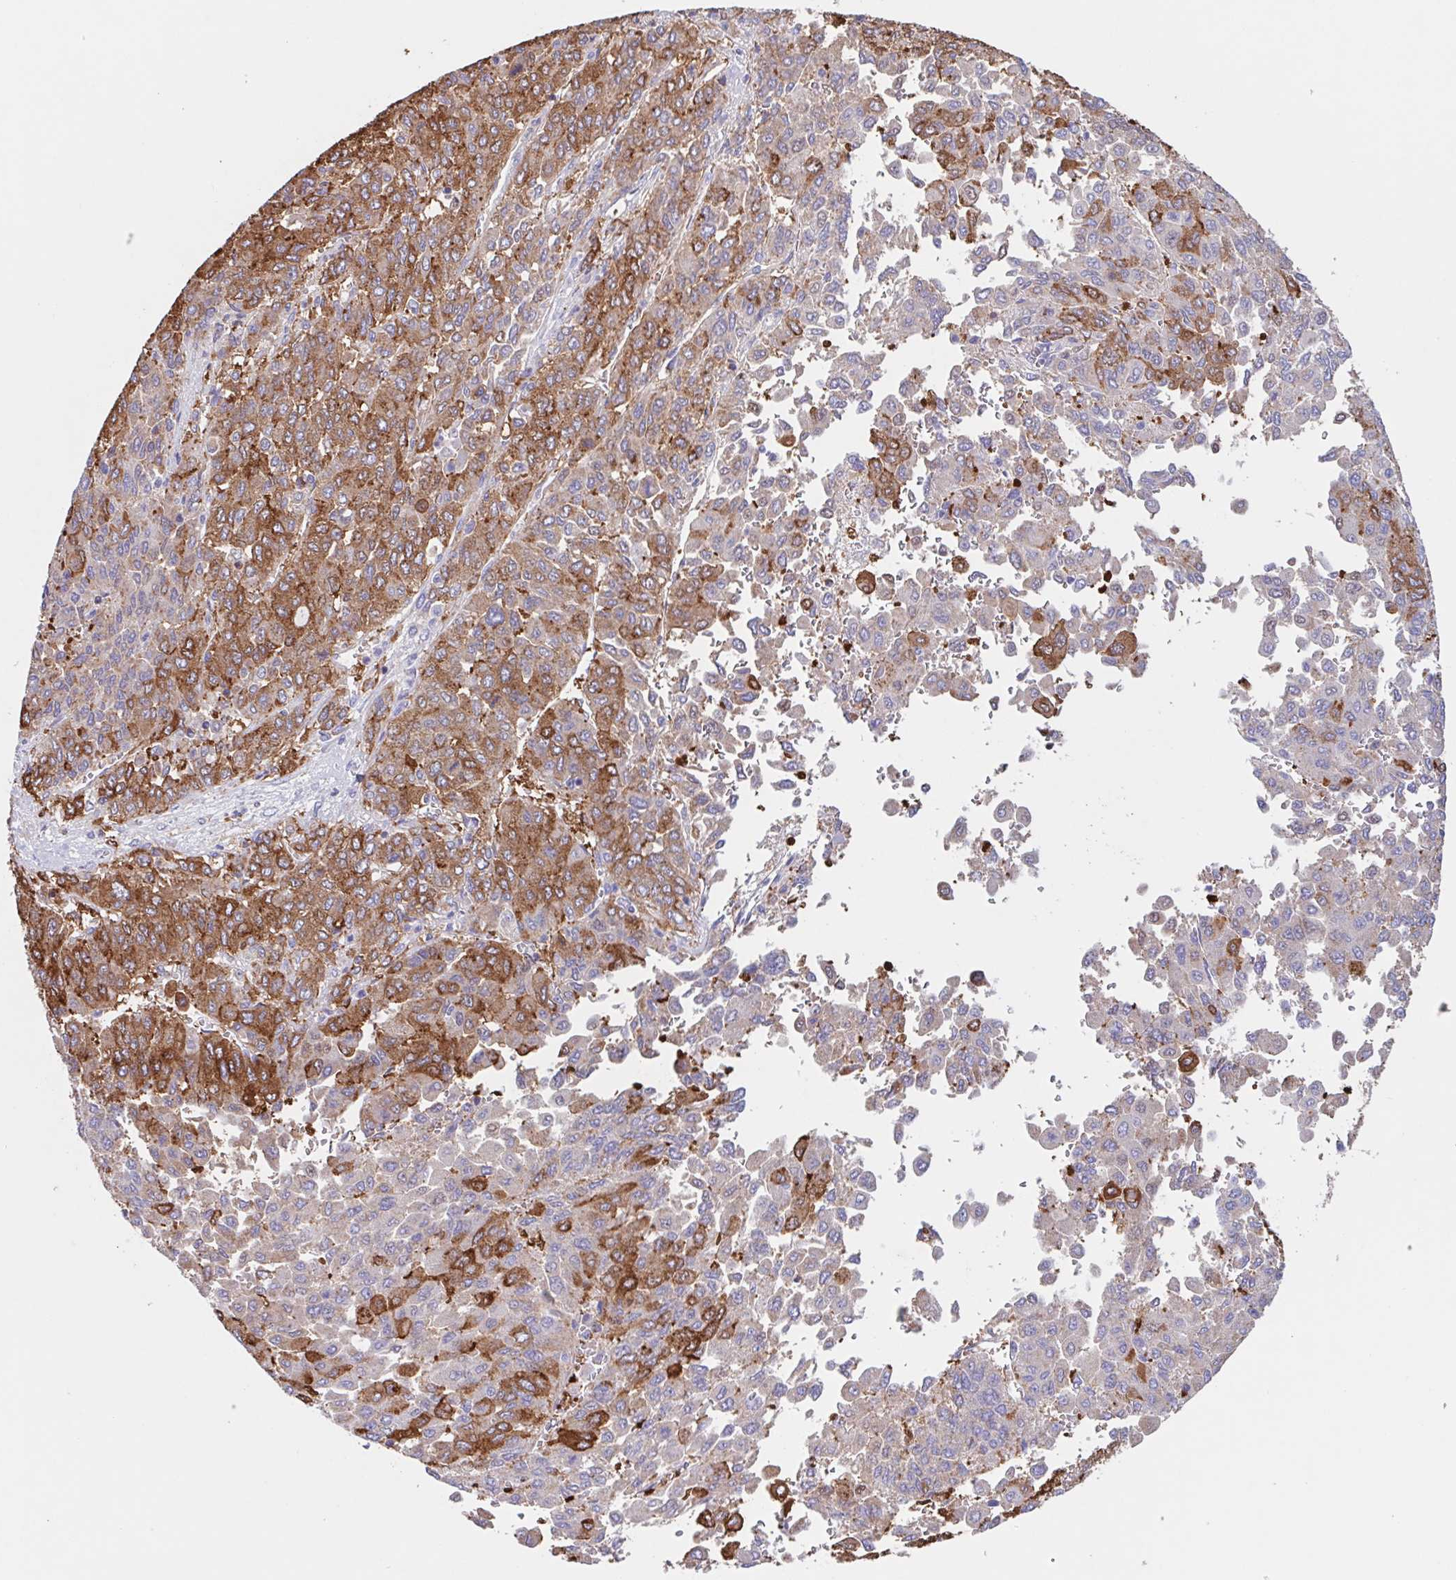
{"staining": {"intensity": "moderate", "quantity": ">75%", "location": "cytoplasmic/membranous"}, "tissue": "liver cancer", "cell_type": "Tumor cells", "image_type": "cancer", "snomed": [{"axis": "morphology", "description": "Carcinoma, Hepatocellular, NOS"}, {"axis": "topography", "description": "Liver"}], "caption": "Brown immunohistochemical staining in human hepatocellular carcinoma (liver) reveals moderate cytoplasmic/membranous positivity in about >75% of tumor cells. Immunohistochemistry stains the protein of interest in brown and the nuclei are stained blue.", "gene": "TPD52", "patient": {"sex": "female", "age": 41}}